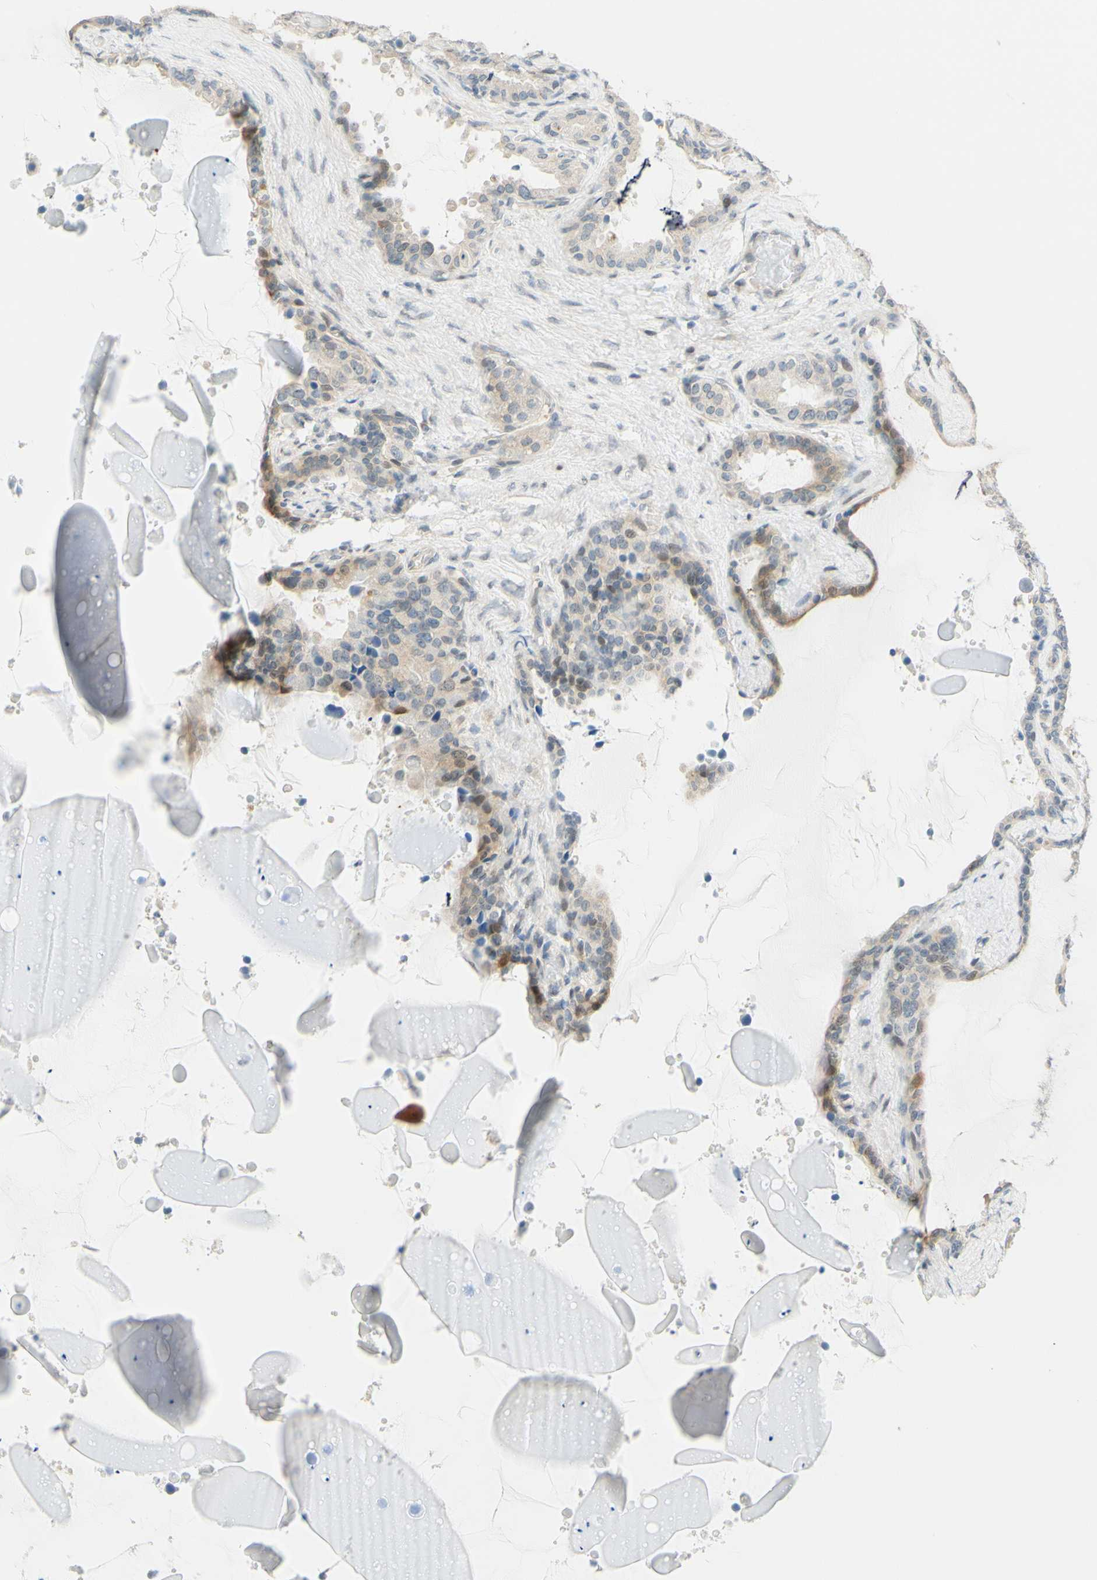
{"staining": {"intensity": "weak", "quantity": ">75%", "location": "cytoplasmic/membranous"}, "tissue": "seminal vesicle", "cell_type": "Glandular cells", "image_type": "normal", "snomed": [{"axis": "morphology", "description": "Normal tissue, NOS"}, {"axis": "topography", "description": "Seminal veicle"}], "caption": "Weak cytoplasmic/membranous protein positivity is present in about >75% of glandular cells in seminal vesicle. Nuclei are stained in blue.", "gene": "C2CD2L", "patient": {"sex": "male", "age": 46}}